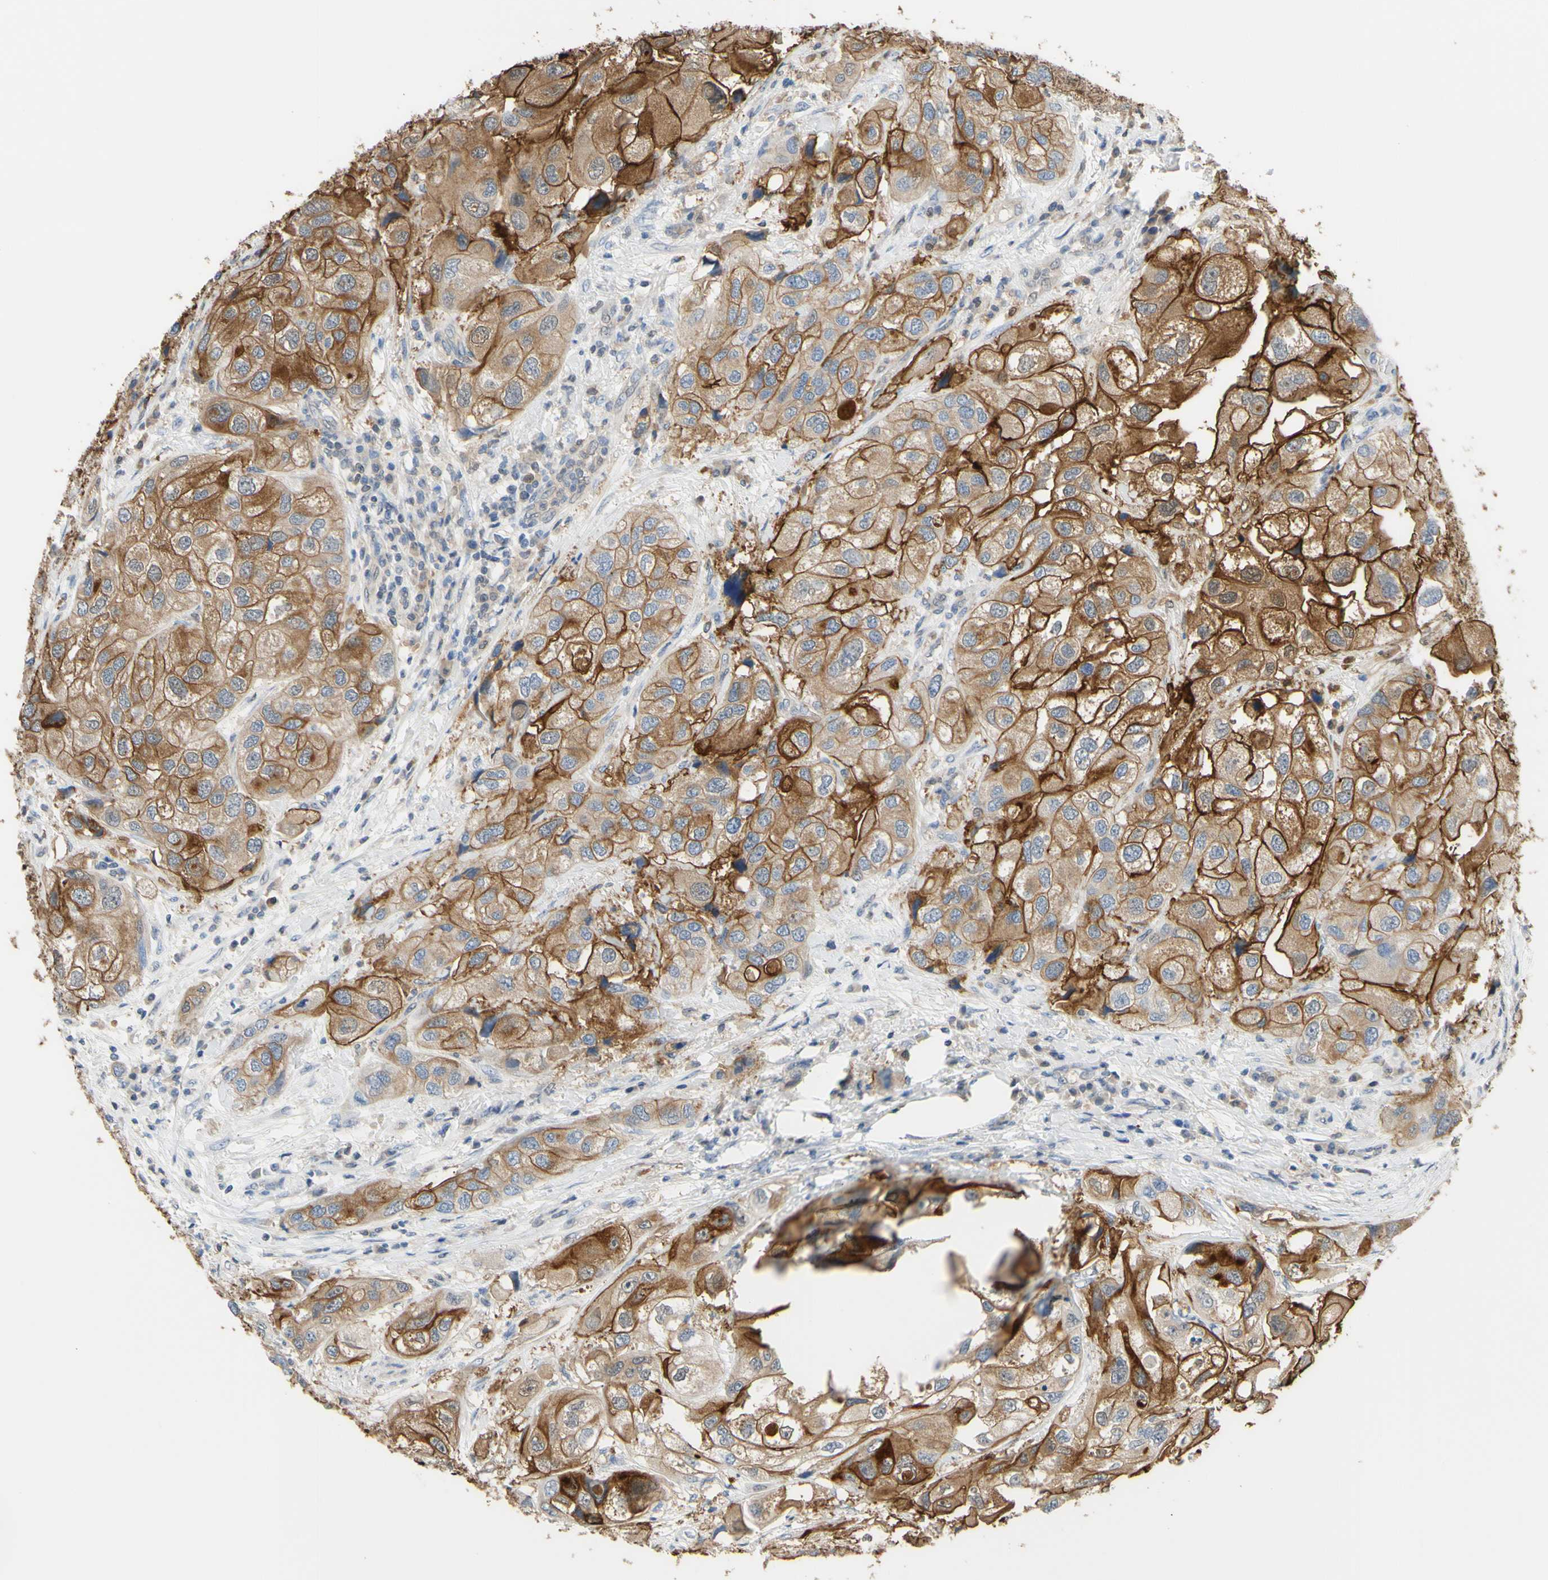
{"staining": {"intensity": "strong", "quantity": ">75%", "location": "cytoplasmic/membranous"}, "tissue": "urothelial cancer", "cell_type": "Tumor cells", "image_type": "cancer", "snomed": [{"axis": "morphology", "description": "Urothelial carcinoma, High grade"}, {"axis": "topography", "description": "Urinary bladder"}], "caption": "Immunohistochemical staining of high-grade urothelial carcinoma exhibits high levels of strong cytoplasmic/membranous staining in about >75% of tumor cells. (DAB IHC, brown staining for protein, blue staining for nuclei).", "gene": "UPK3B", "patient": {"sex": "female", "age": 64}}